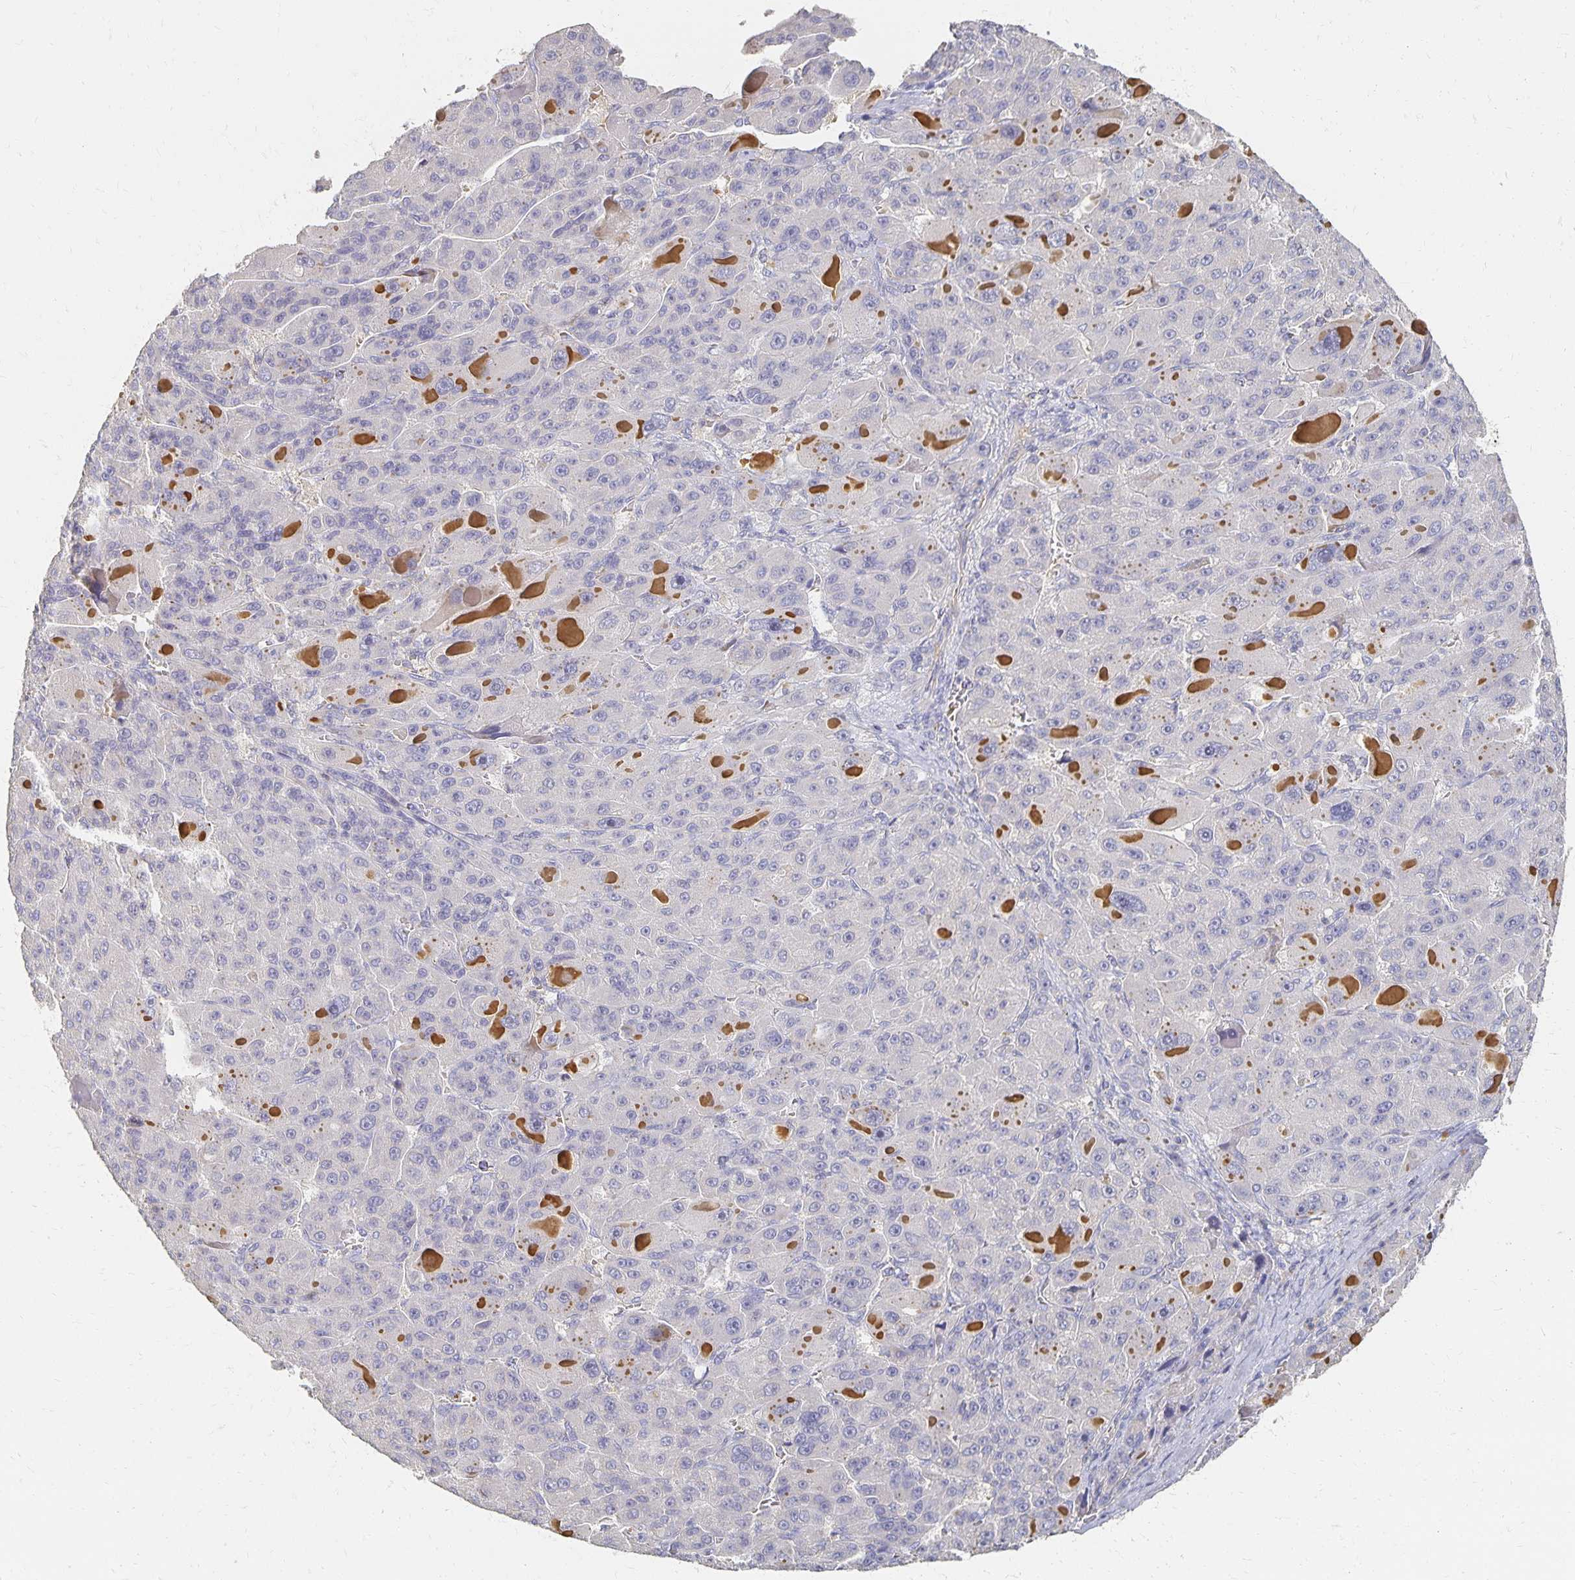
{"staining": {"intensity": "moderate", "quantity": "<25%", "location": "cytoplasmic/membranous"}, "tissue": "liver cancer", "cell_type": "Tumor cells", "image_type": "cancer", "snomed": [{"axis": "morphology", "description": "Carcinoma, Hepatocellular, NOS"}, {"axis": "topography", "description": "Liver"}], "caption": "Immunohistochemical staining of liver cancer (hepatocellular carcinoma) reveals low levels of moderate cytoplasmic/membranous expression in approximately <25% of tumor cells.", "gene": "CST6", "patient": {"sex": "male", "age": 76}}